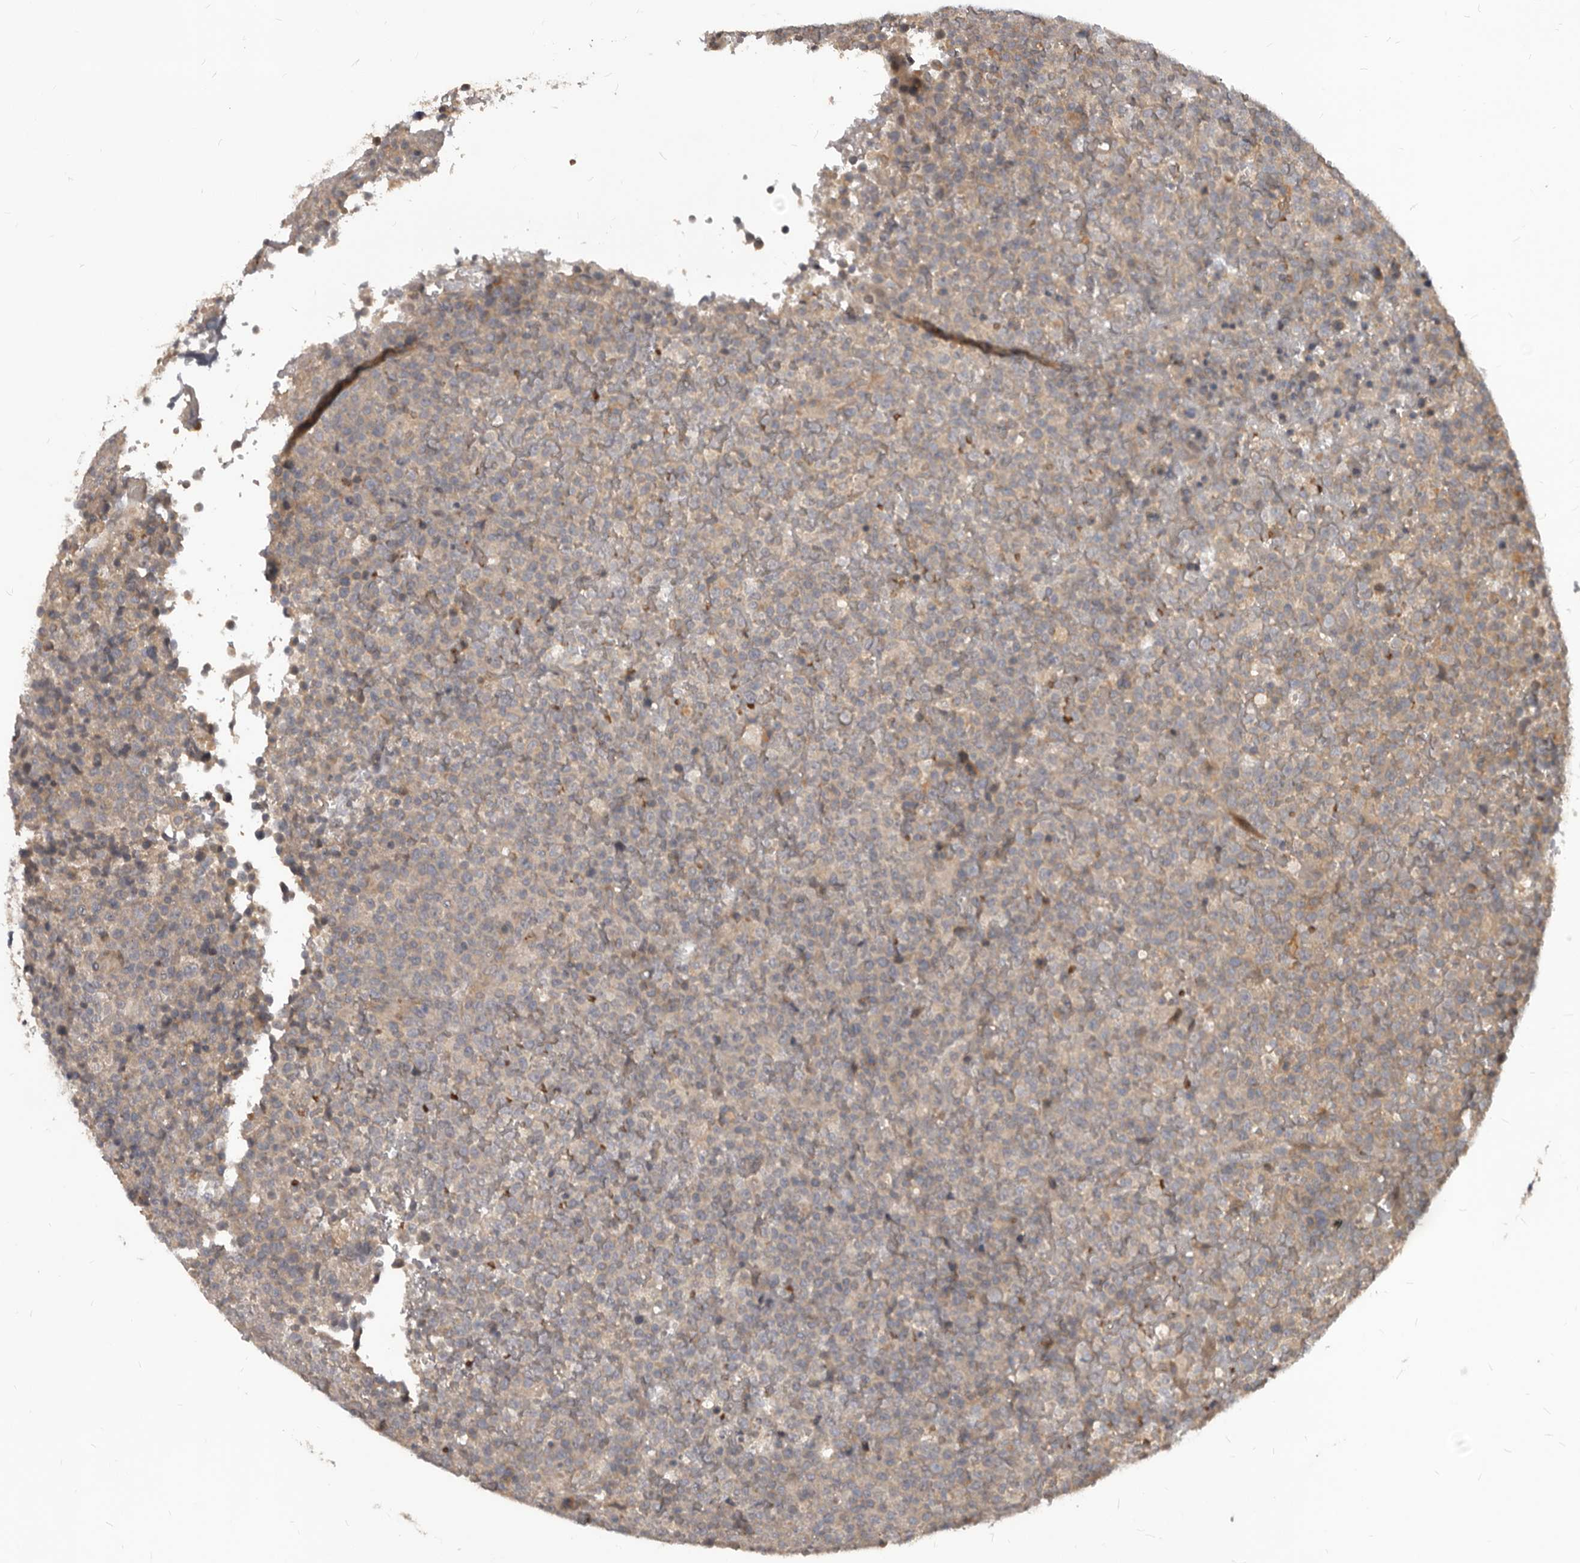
{"staining": {"intensity": "weak", "quantity": "<25%", "location": "cytoplasmic/membranous"}, "tissue": "lymphoma", "cell_type": "Tumor cells", "image_type": "cancer", "snomed": [{"axis": "morphology", "description": "Malignant lymphoma, non-Hodgkin's type, High grade"}, {"axis": "topography", "description": "Lymph node"}], "caption": "A micrograph of human high-grade malignant lymphoma, non-Hodgkin's type is negative for staining in tumor cells.", "gene": "GABPB2", "patient": {"sex": "male", "age": 13}}